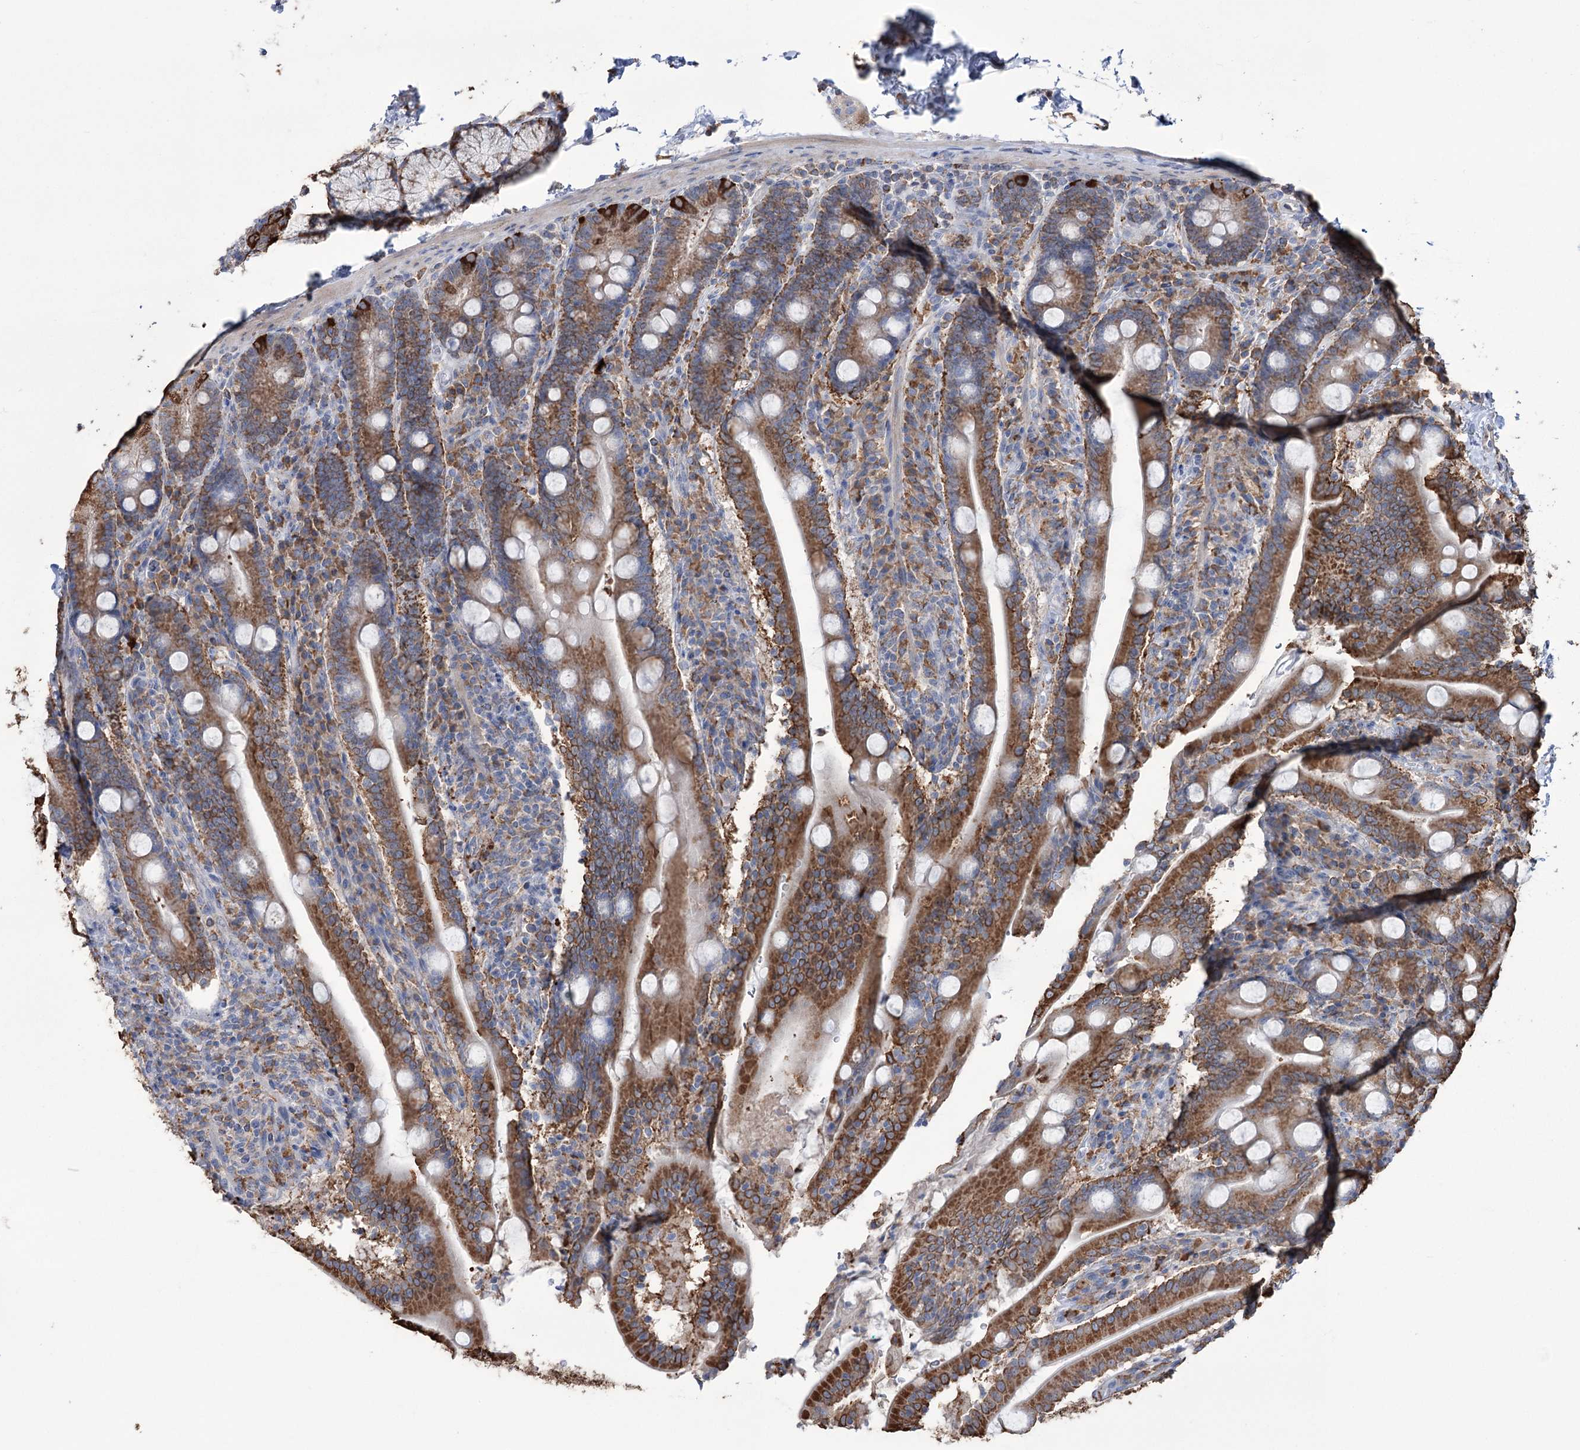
{"staining": {"intensity": "strong", "quantity": ">75%", "location": "cytoplasmic/membranous"}, "tissue": "duodenum", "cell_type": "Glandular cells", "image_type": "normal", "snomed": [{"axis": "morphology", "description": "Normal tissue, NOS"}, {"axis": "topography", "description": "Duodenum"}], "caption": "The image demonstrates immunohistochemical staining of unremarkable duodenum. There is strong cytoplasmic/membranous positivity is identified in about >75% of glandular cells. (IHC, brightfield microscopy, high magnification).", "gene": "TRIM71", "patient": {"sex": "male", "age": 35}}